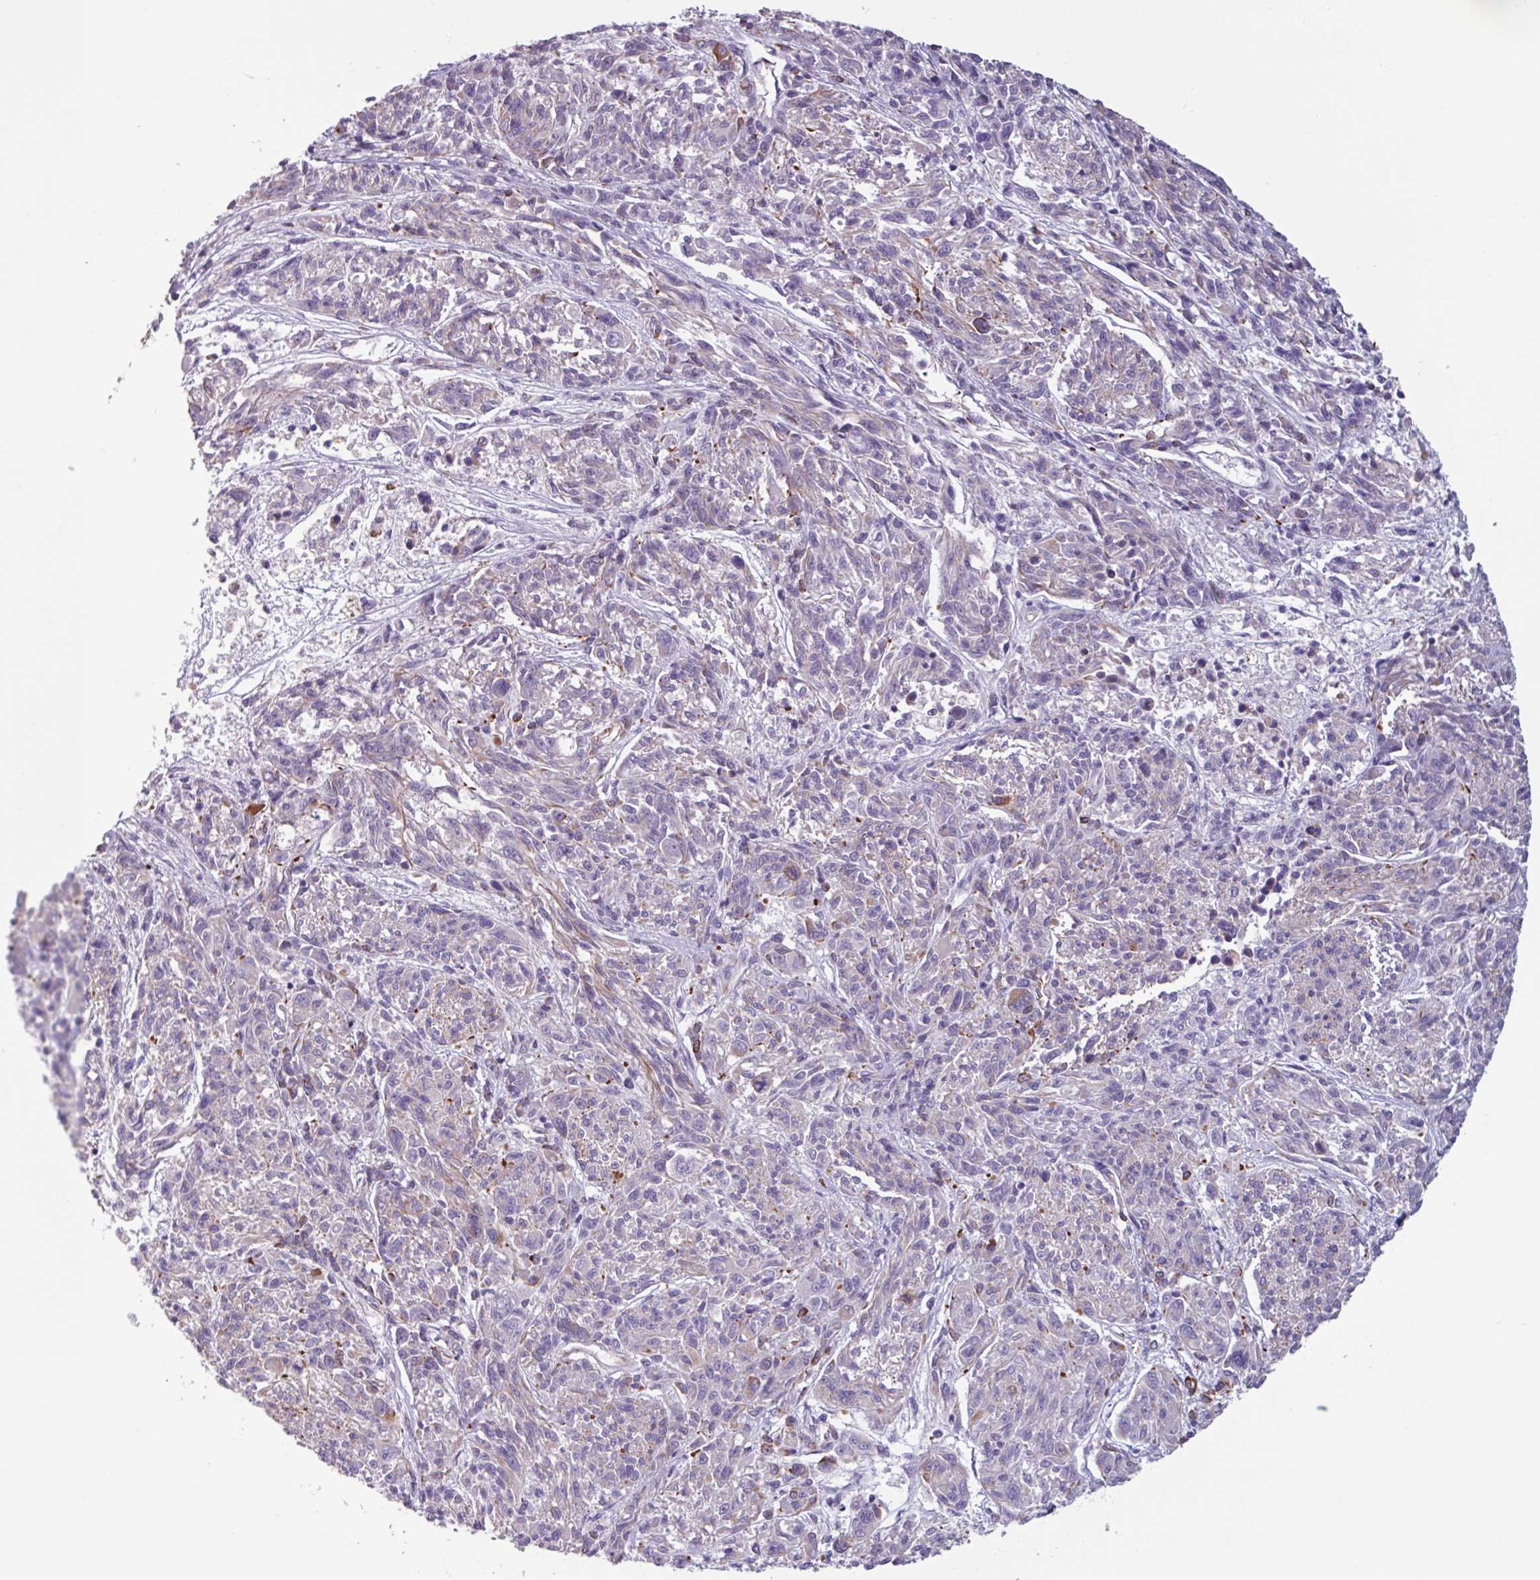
{"staining": {"intensity": "negative", "quantity": "none", "location": "none"}, "tissue": "melanoma", "cell_type": "Tumor cells", "image_type": "cancer", "snomed": [{"axis": "morphology", "description": "Malignant melanoma, NOS"}, {"axis": "topography", "description": "Skin"}], "caption": "Immunohistochemistry (IHC) micrograph of malignant melanoma stained for a protein (brown), which demonstrates no positivity in tumor cells.", "gene": "BTD", "patient": {"sex": "male", "age": 53}}